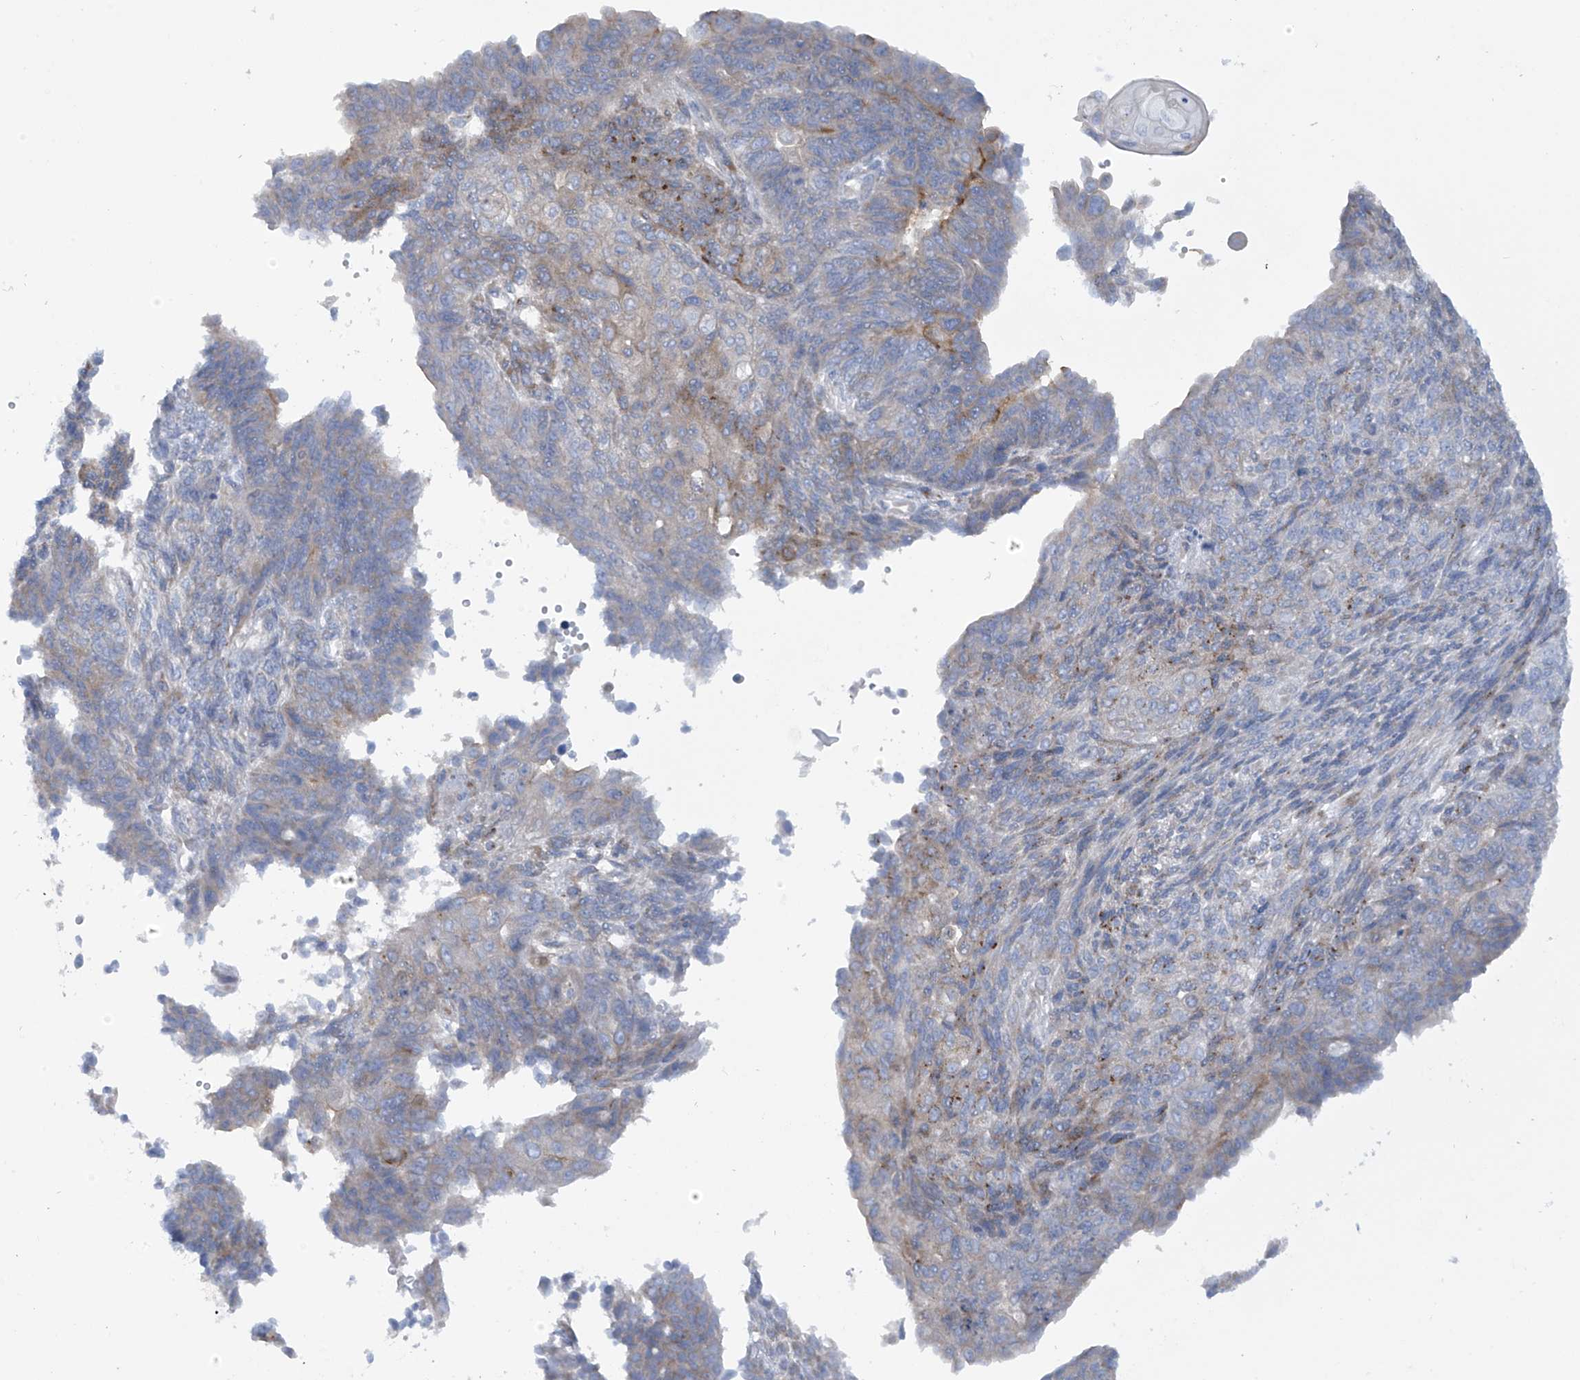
{"staining": {"intensity": "weak", "quantity": "<25%", "location": "cytoplasmic/membranous"}, "tissue": "endometrial cancer", "cell_type": "Tumor cells", "image_type": "cancer", "snomed": [{"axis": "morphology", "description": "Adenocarcinoma, NOS"}, {"axis": "topography", "description": "Endometrium"}], "caption": "This is an IHC photomicrograph of endometrial adenocarcinoma. There is no positivity in tumor cells.", "gene": "TRMT2B", "patient": {"sex": "female", "age": 32}}